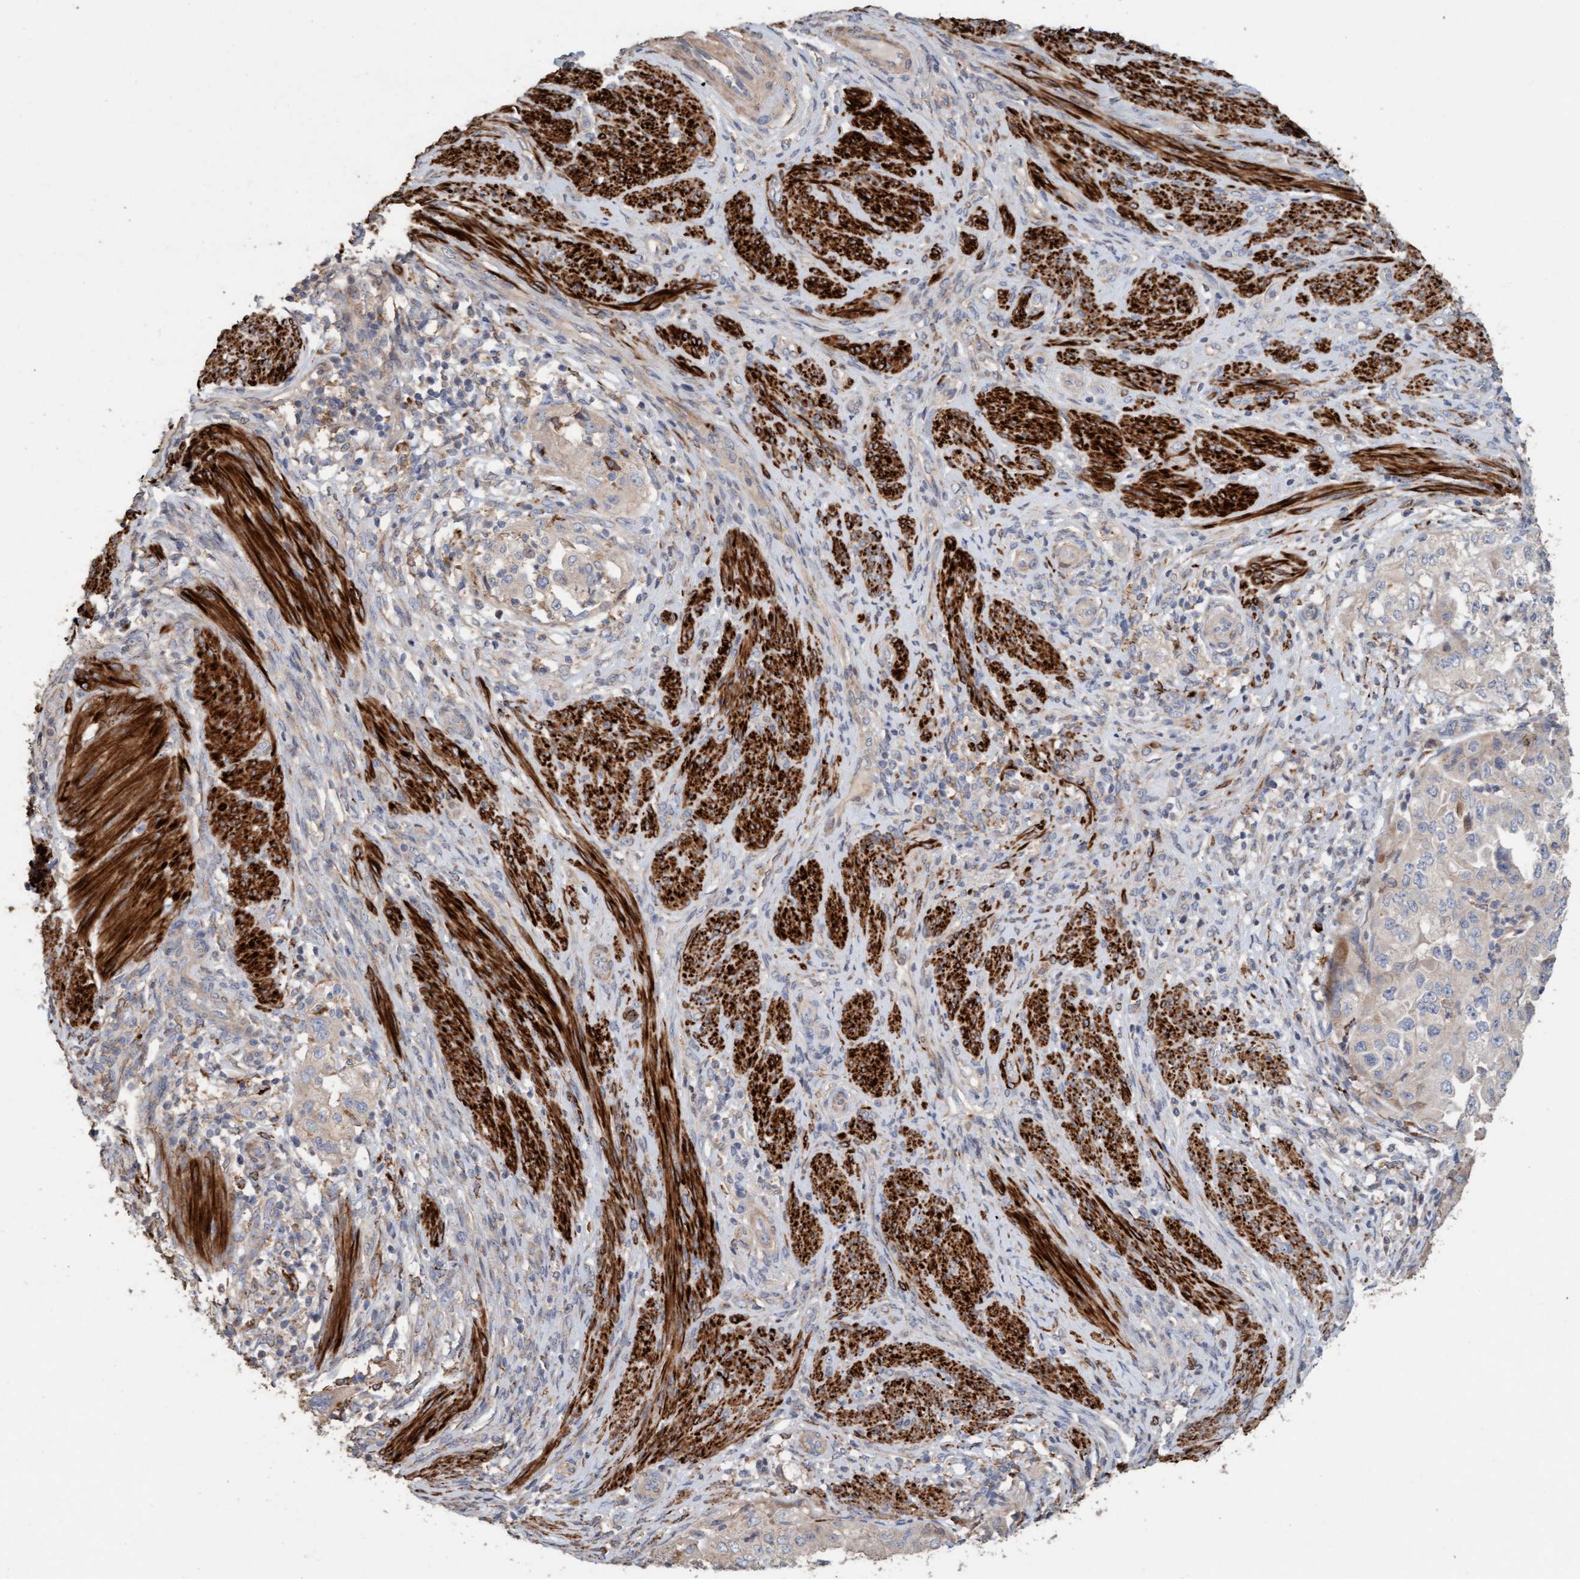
{"staining": {"intensity": "weak", "quantity": "<25%", "location": "cytoplasmic/membranous"}, "tissue": "endometrial cancer", "cell_type": "Tumor cells", "image_type": "cancer", "snomed": [{"axis": "morphology", "description": "Adenocarcinoma, NOS"}, {"axis": "topography", "description": "Endometrium"}], "caption": "Endometrial cancer (adenocarcinoma) stained for a protein using immunohistochemistry demonstrates no staining tumor cells.", "gene": "LONRF1", "patient": {"sex": "female", "age": 85}}